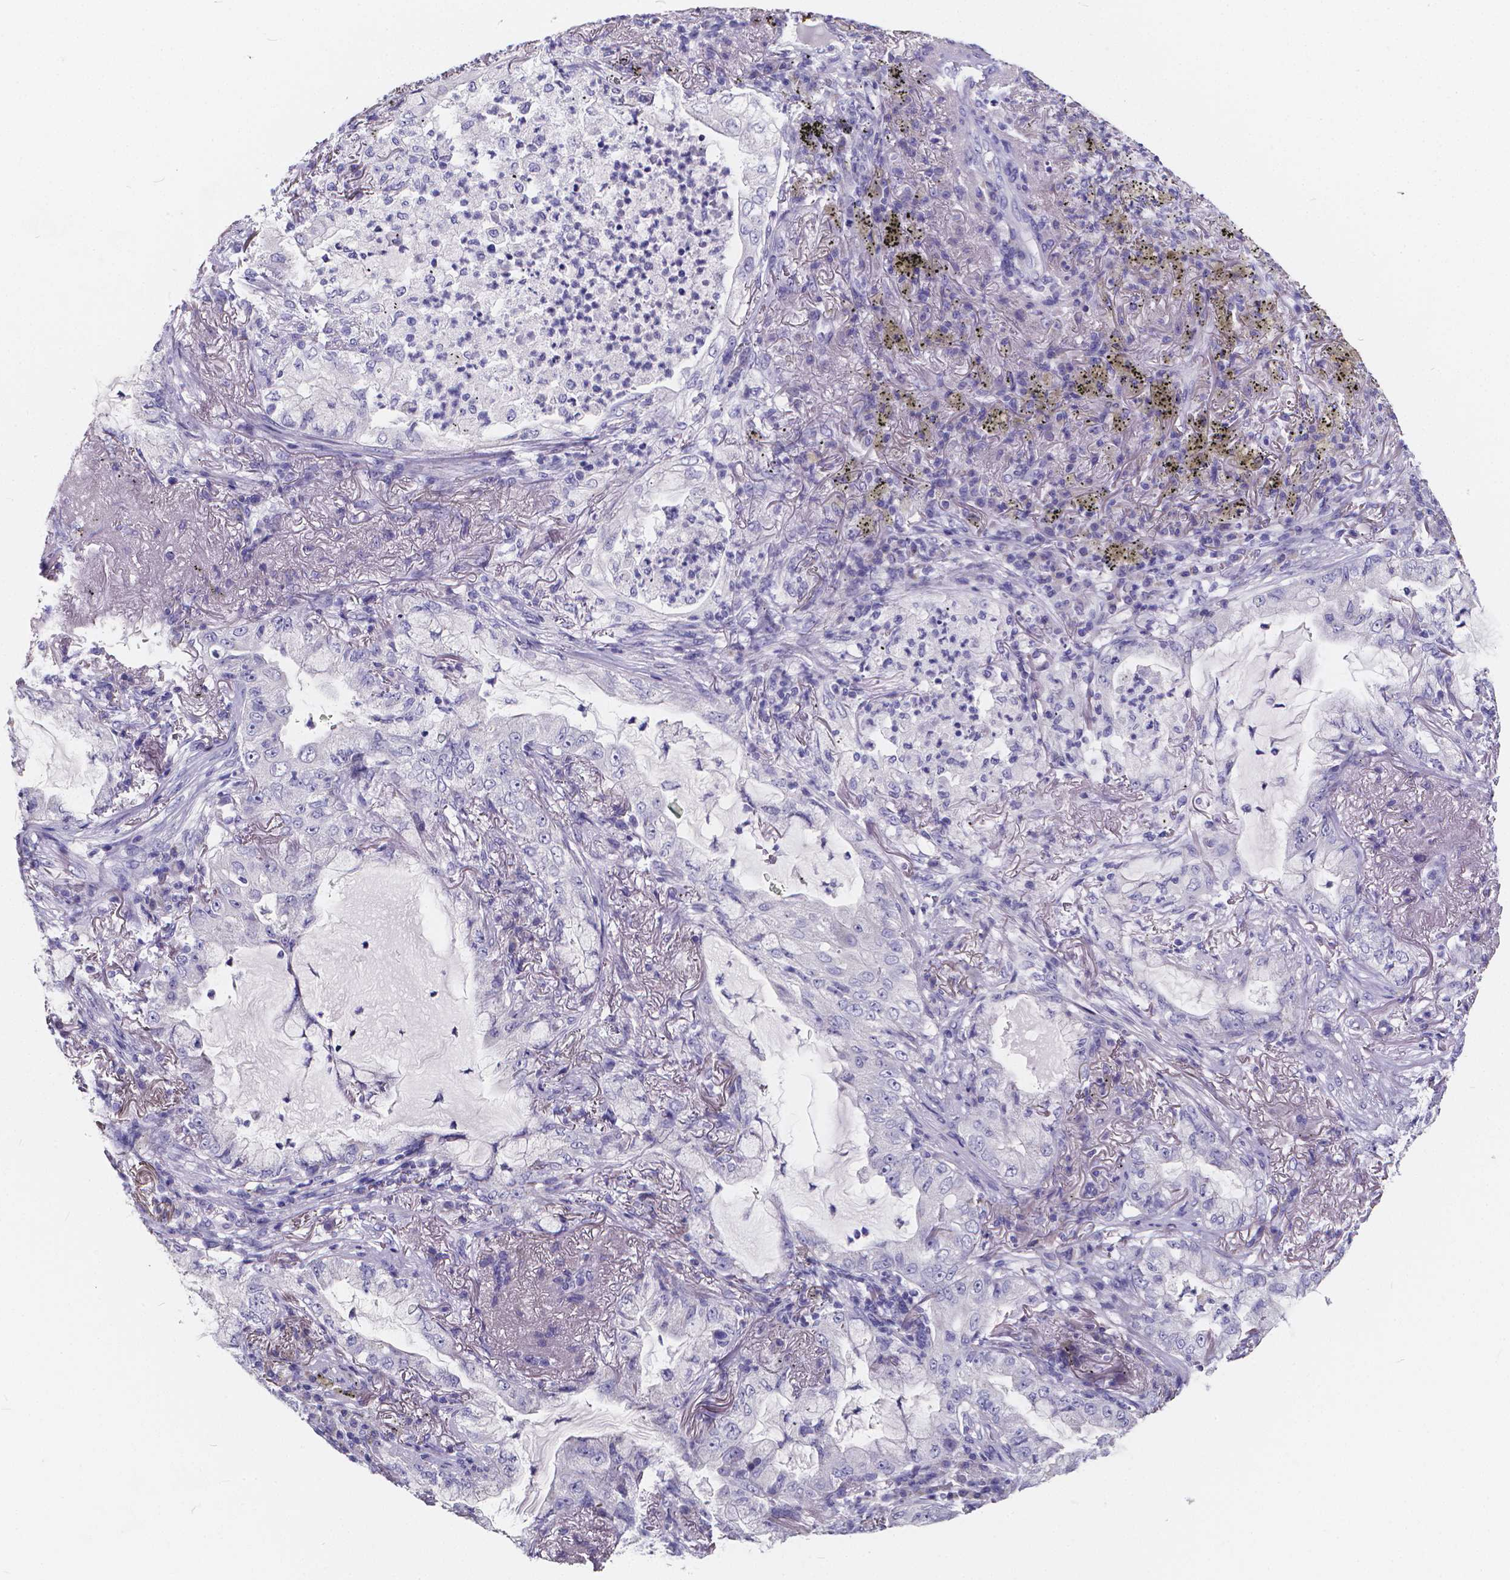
{"staining": {"intensity": "negative", "quantity": "none", "location": "none"}, "tissue": "lung cancer", "cell_type": "Tumor cells", "image_type": "cancer", "snomed": [{"axis": "morphology", "description": "Adenocarcinoma, NOS"}, {"axis": "topography", "description": "Lung"}], "caption": "DAB (3,3'-diaminobenzidine) immunohistochemical staining of adenocarcinoma (lung) exhibits no significant positivity in tumor cells.", "gene": "SPEF2", "patient": {"sex": "female", "age": 73}}